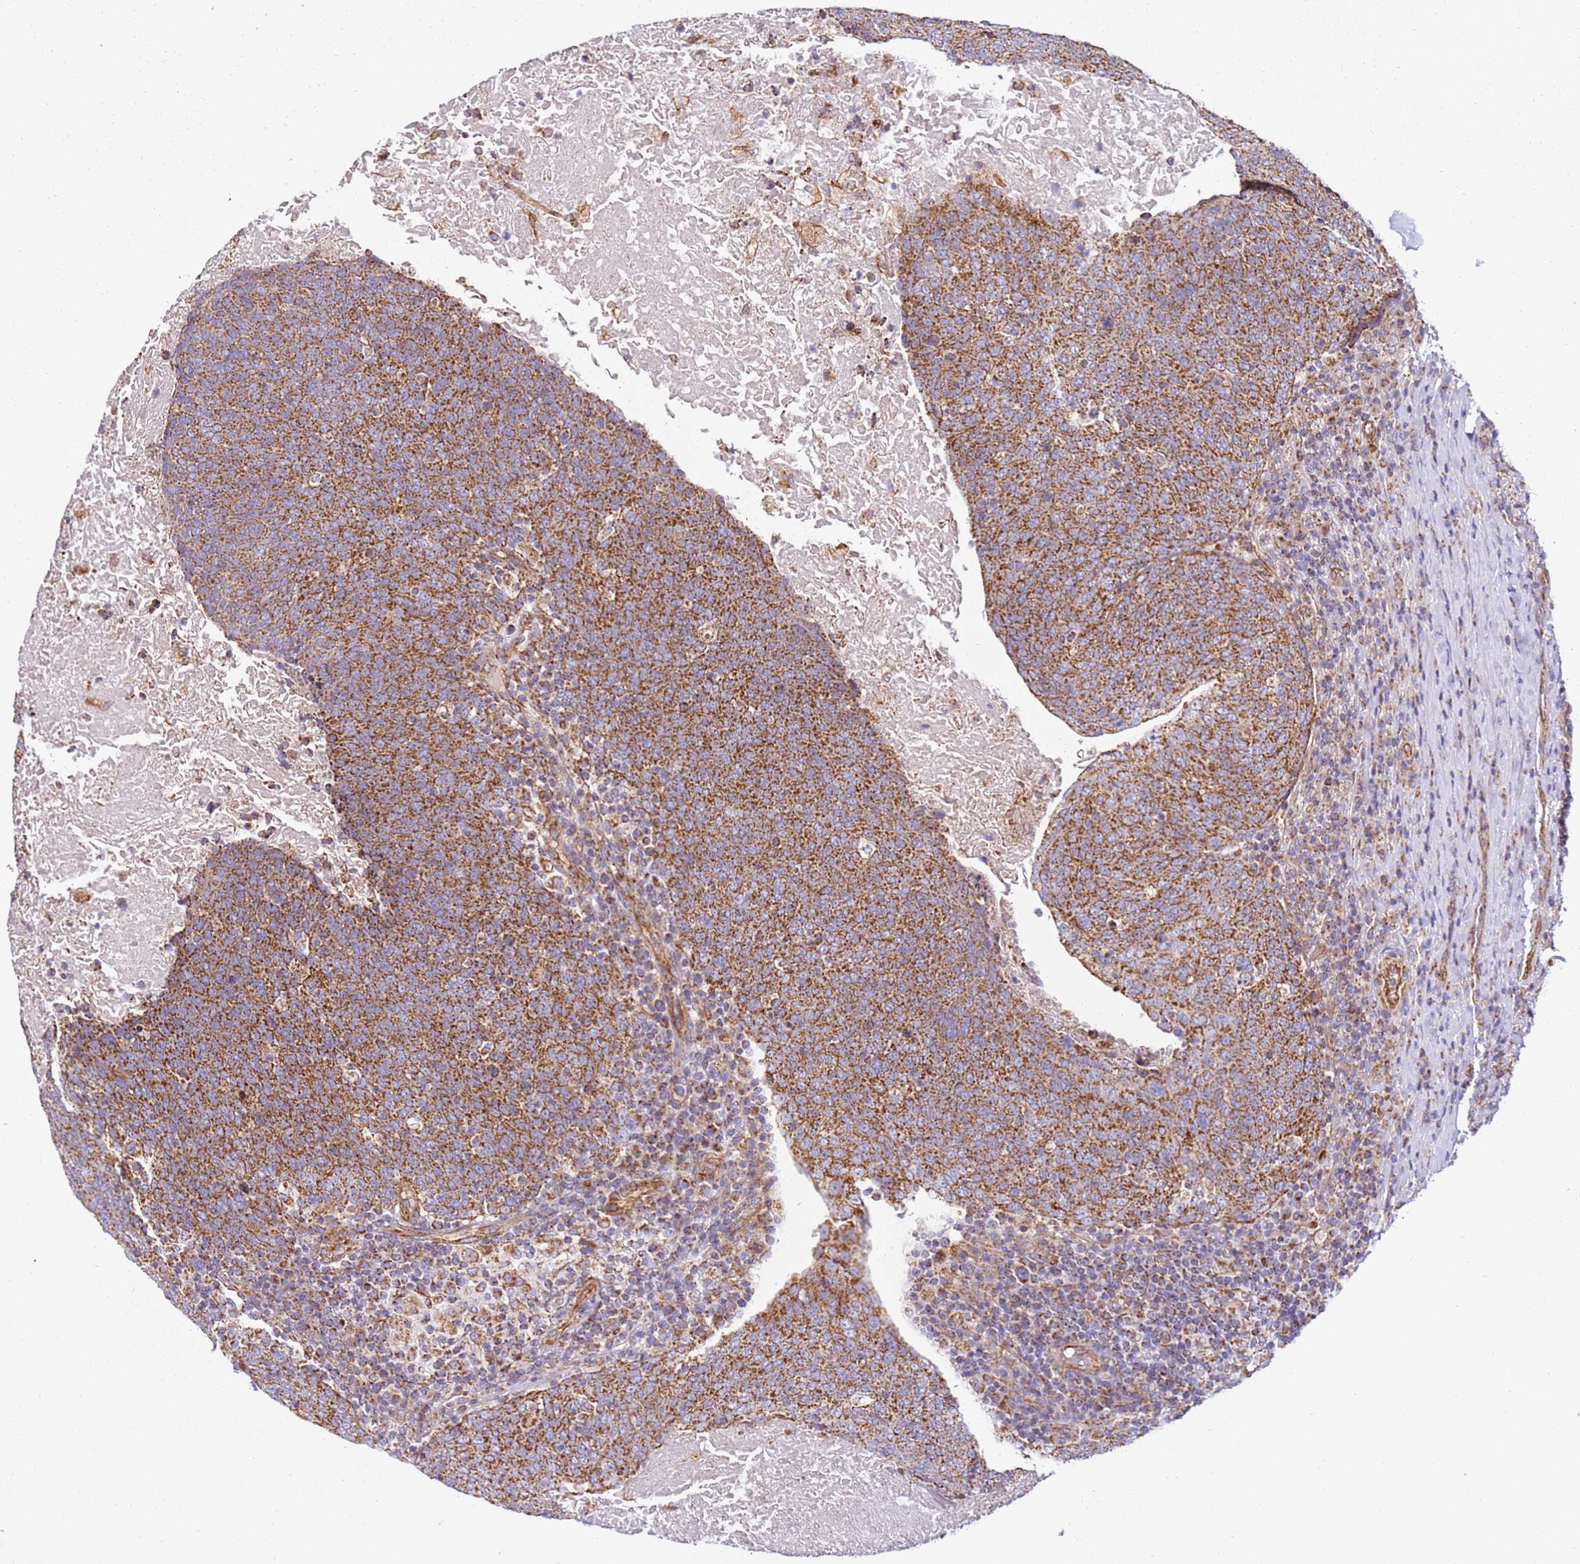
{"staining": {"intensity": "moderate", "quantity": ">75%", "location": "cytoplasmic/membranous"}, "tissue": "head and neck cancer", "cell_type": "Tumor cells", "image_type": "cancer", "snomed": [{"axis": "morphology", "description": "Squamous cell carcinoma, NOS"}, {"axis": "morphology", "description": "Squamous cell carcinoma, metastatic, NOS"}, {"axis": "topography", "description": "Lymph node"}, {"axis": "topography", "description": "Head-Neck"}], "caption": "The immunohistochemical stain highlights moderate cytoplasmic/membranous staining in tumor cells of head and neck cancer (metastatic squamous cell carcinoma) tissue.", "gene": "MRPL20", "patient": {"sex": "male", "age": 62}}